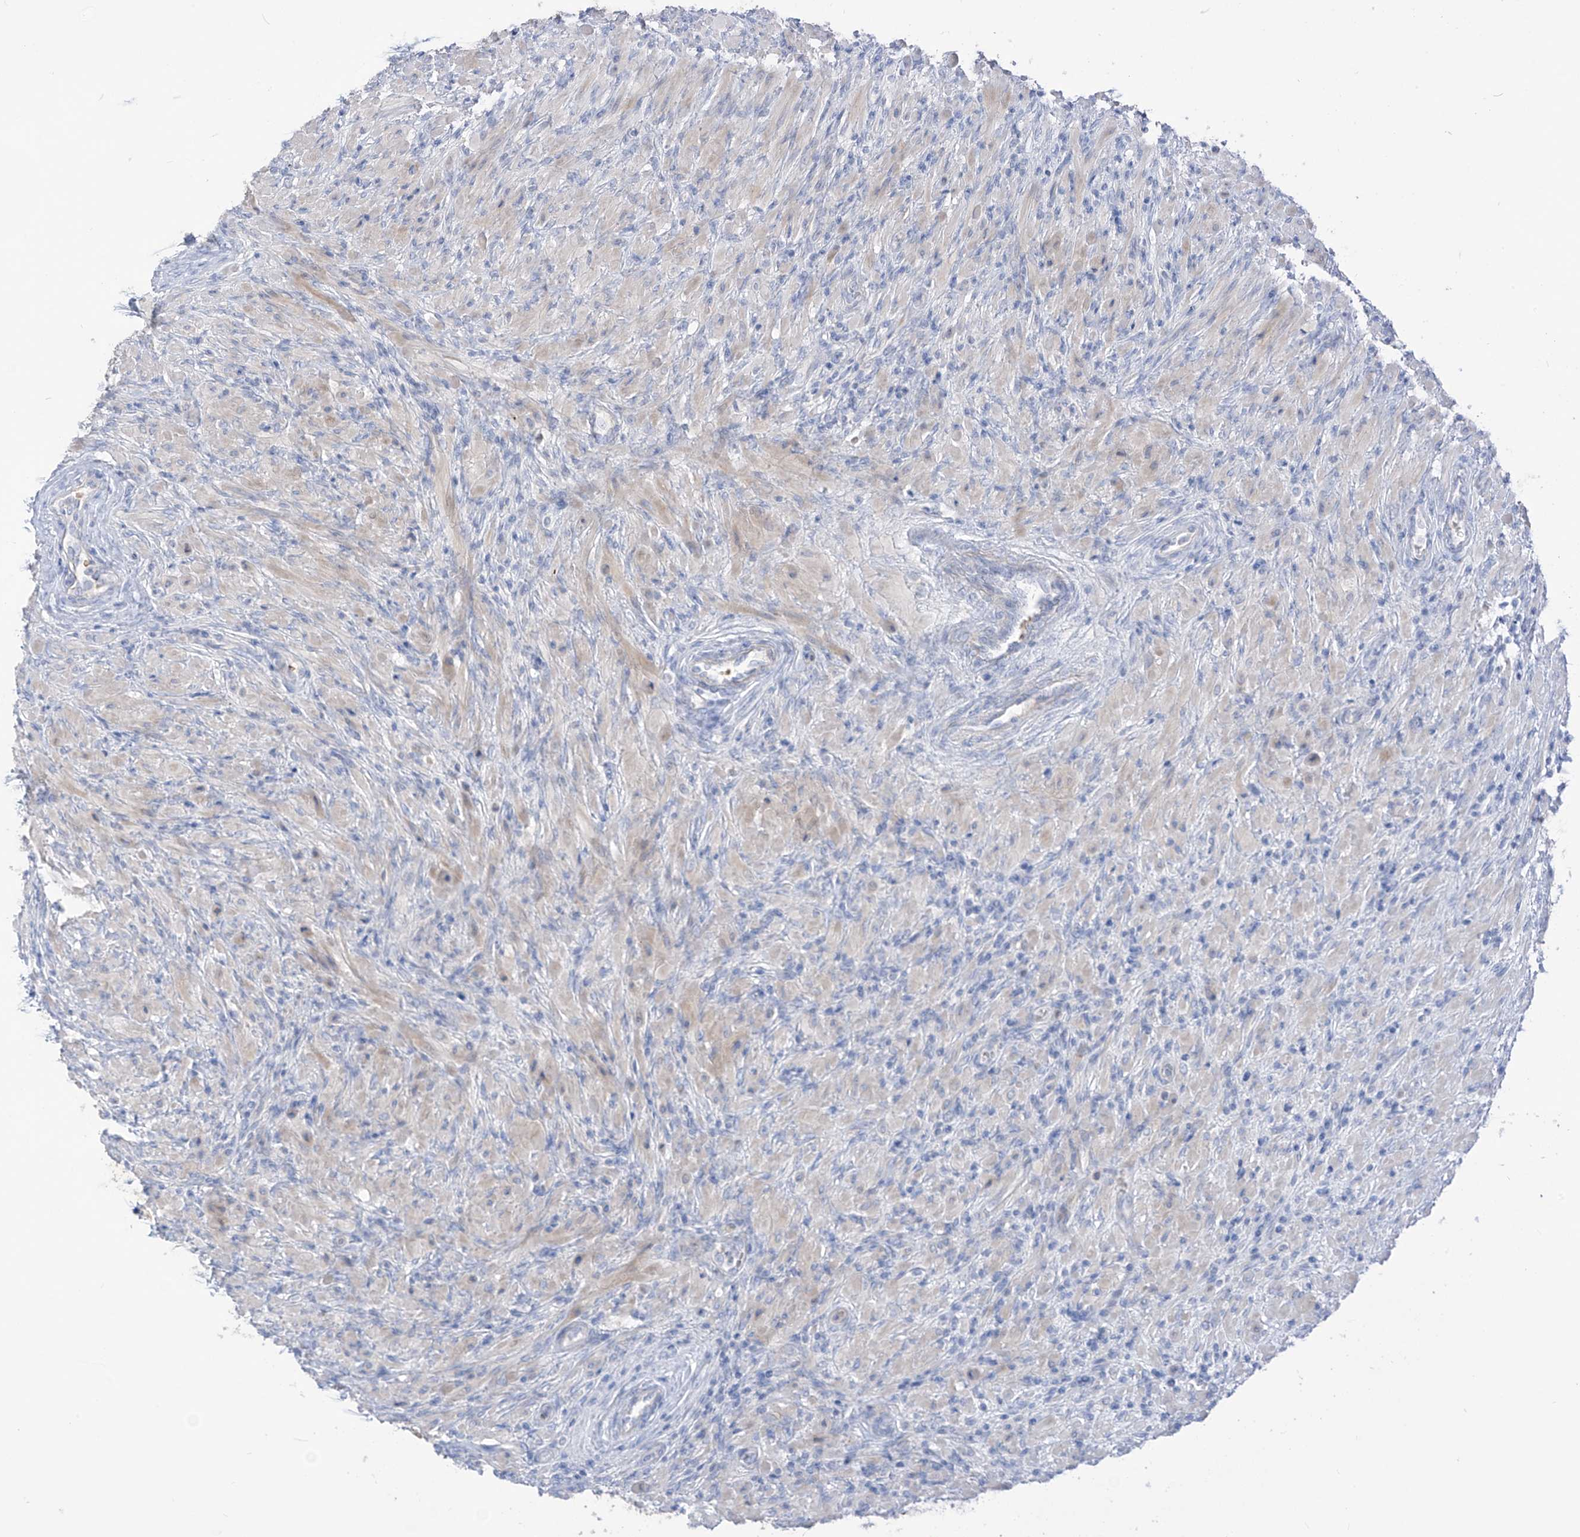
{"staining": {"intensity": "moderate", "quantity": "<25%", "location": "cytoplasmic/membranous"}, "tissue": "prostate", "cell_type": "Glandular cells", "image_type": "normal", "snomed": [{"axis": "morphology", "description": "Normal tissue, NOS"}, {"axis": "topography", "description": "Prostate"}], "caption": "Protein positivity by IHC displays moderate cytoplasmic/membranous staining in about <25% of glandular cells in normal prostate.", "gene": "ASPRV1", "patient": {"sex": "male", "age": 76}}